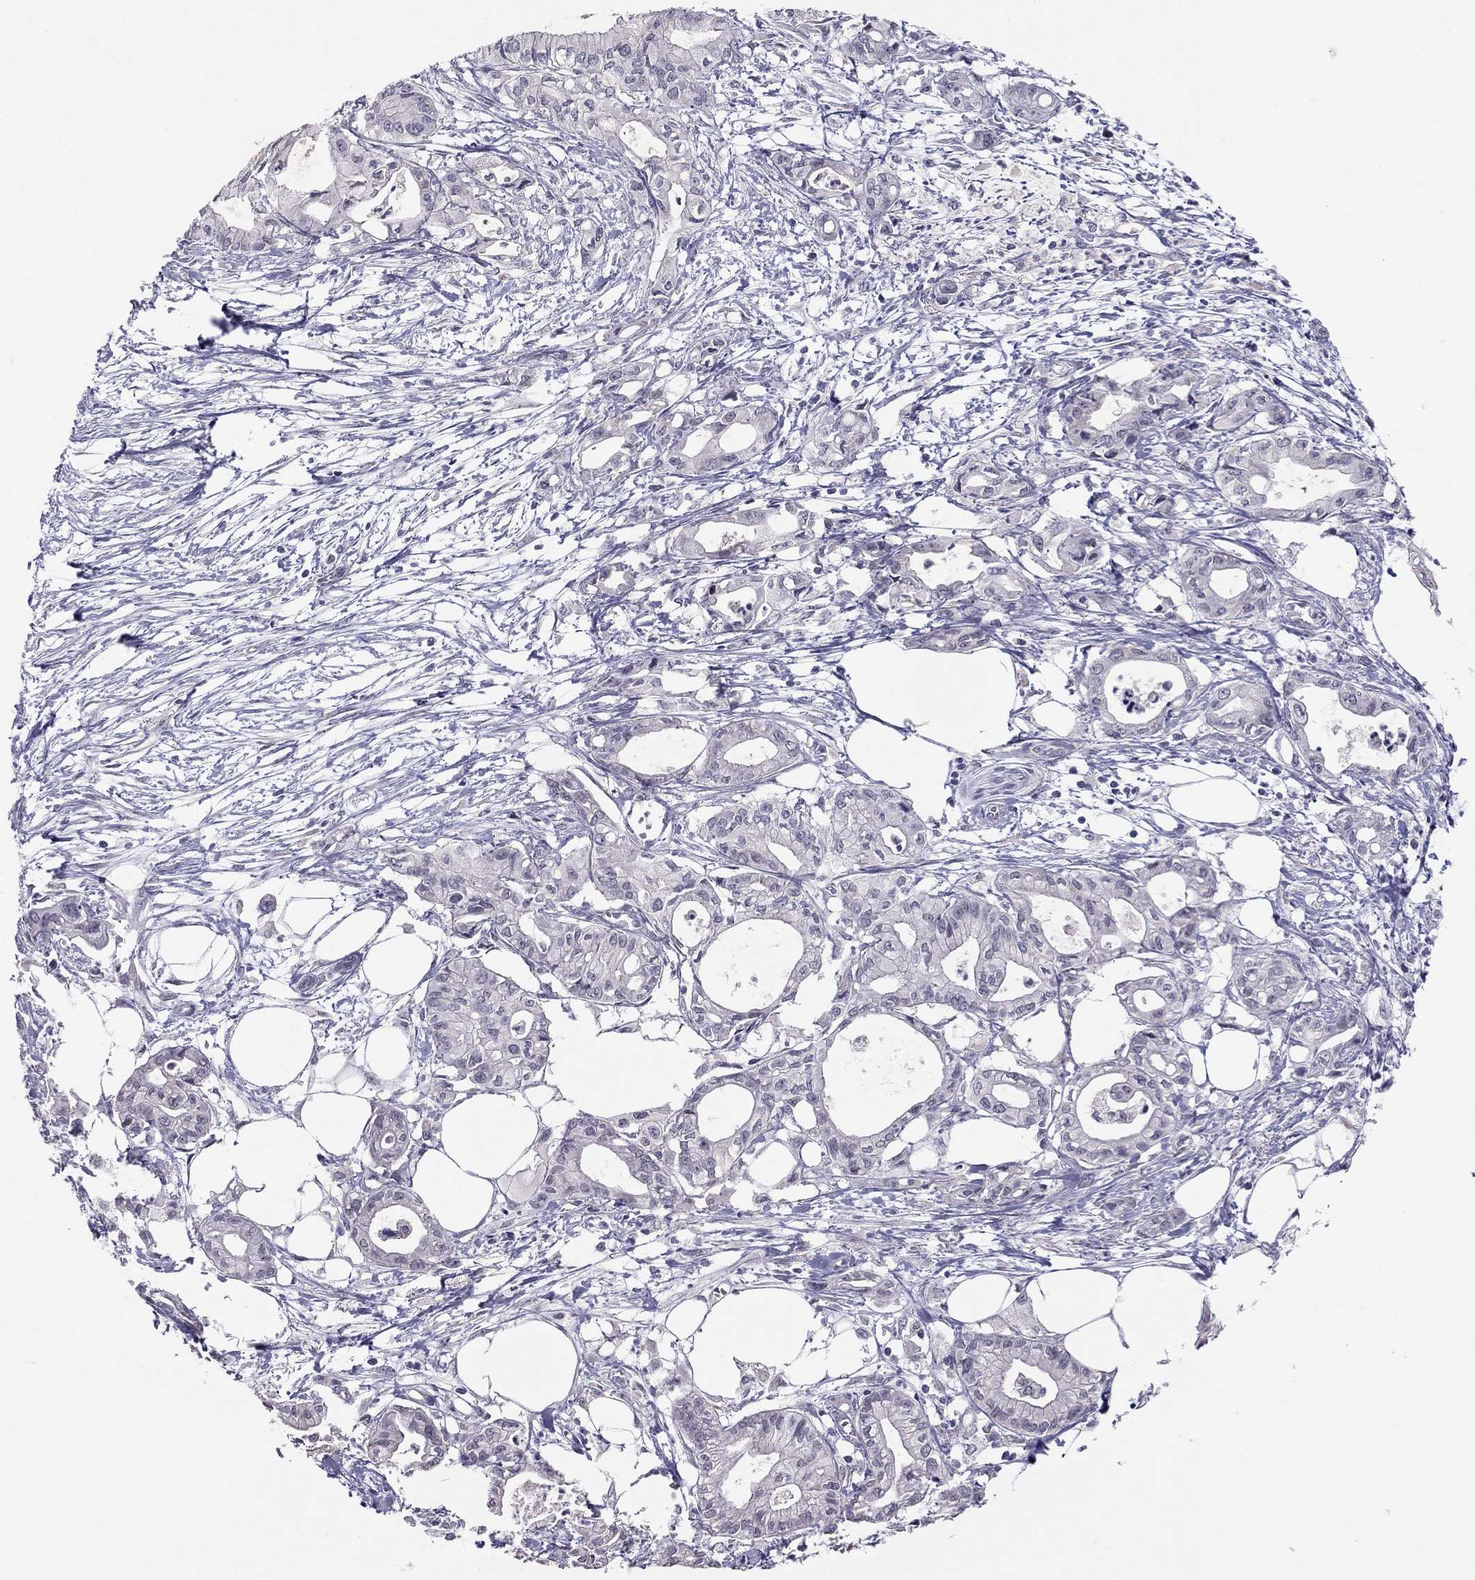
{"staining": {"intensity": "negative", "quantity": "none", "location": "none"}, "tissue": "pancreatic cancer", "cell_type": "Tumor cells", "image_type": "cancer", "snomed": [{"axis": "morphology", "description": "Adenocarcinoma, NOS"}, {"axis": "topography", "description": "Pancreas"}], "caption": "DAB immunohistochemical staining of human pancreatic adenocarcinoma reveals no significant expression in tumor cells. The staining was performed using DAB (3,3'-diaminobenzidine) to visualize the protein expression in brown, while the nuclei were stained in blue with hematoxylin (Magnification: 20x).", "gene": "HSF2BP", "patient": {"sex": "male", "age": 71}}